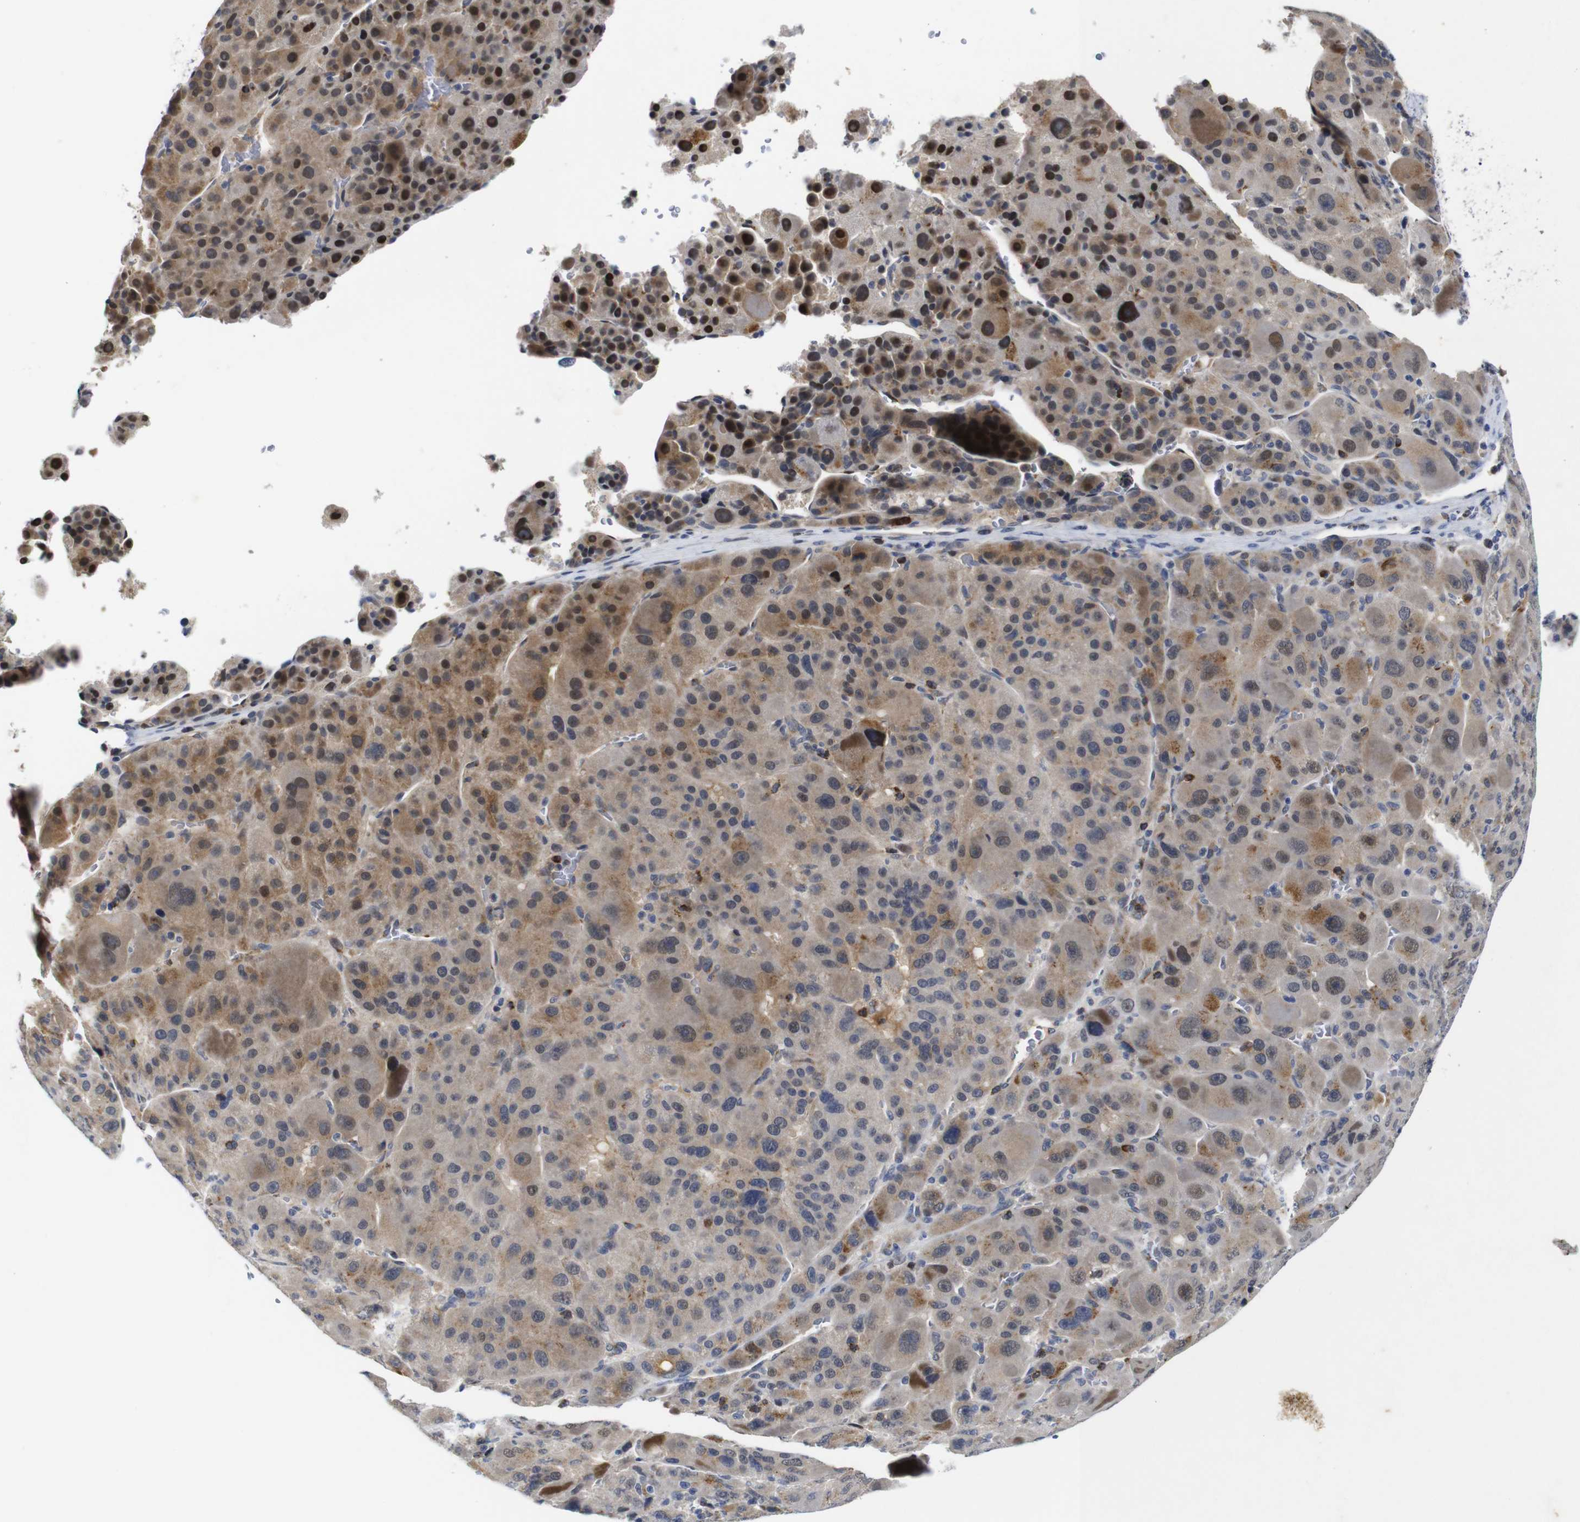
{"staining": {"intensity": "moderate", "quantity": "25%-75%", "location": "cytoplasmic/membranous,nuclear"}, "tissue": "liver cancer", "cell_type": "Tumor cells", "image_type": "cancer", "snomed": [{"axis": "morphology", "description": "Carcinoma, Hepatocellular, NOS"}, {"axis": "topography", "description": "Liver"}], "caption": "Liver cancer stained with a protein marker demonstrates moderate staining in tumor cells.", "gene": "FURIN", "patient": {"sex": "male", "age": 76}}